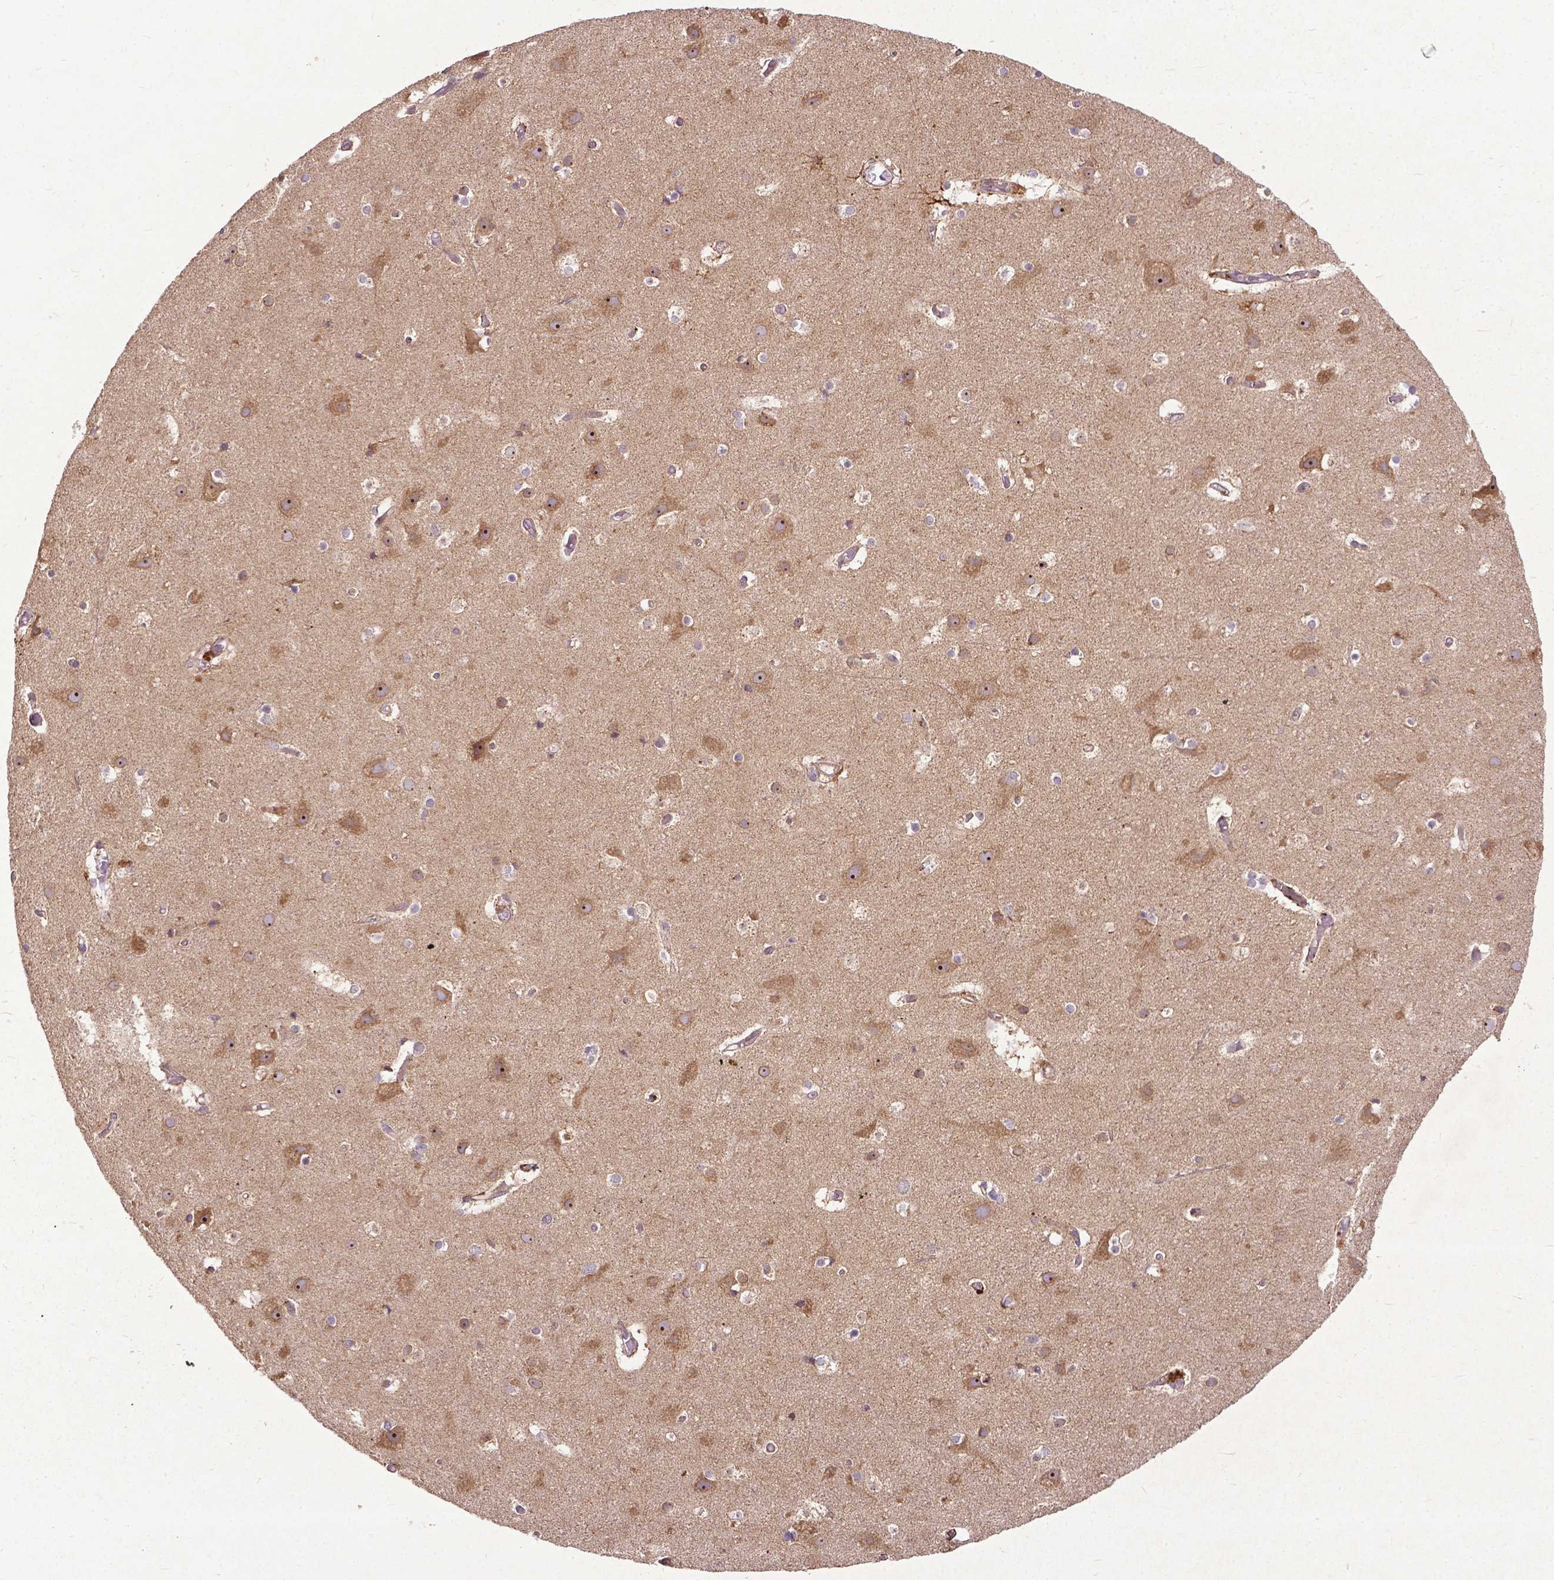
{"staining": {"intensity": "weak", "quantity": "25%-75%", "location": "cytoplasmic/membranous"}, "tissue": "cerebral cortex", "cell_type": "Endothelial cells", "image_type": "normal", "snomed": [{"axis": "morphology", "description": "Normal tissue, NOS"}, {"axis": "topography", "description": "Cerebral cortex"}], "caption": "Immunohistochemical staining of unremarkable human cerebral cortex shows 25%-75% levels of weak cytoplasmic/membranous protein positivity in about 25%-75% of endothelial cells. (Brightfield microscopy of DAB IHC at high magnification).", "gene": "PARP3", "patient": {"sex": "female", "age": 52}}